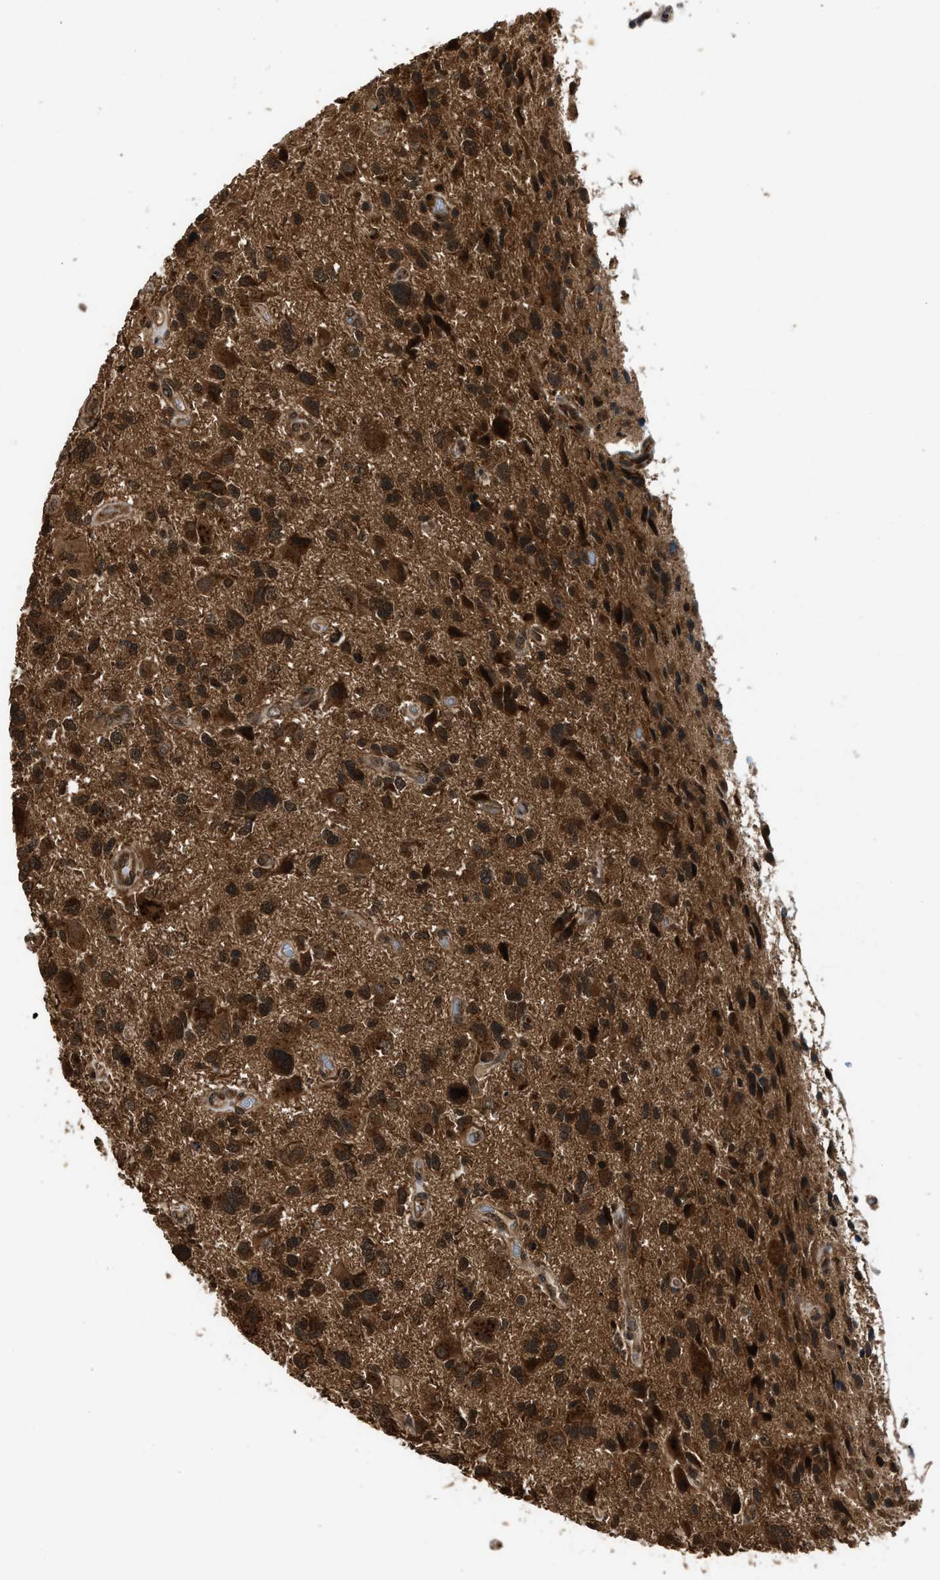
{"staining": {"intensity": "strong", "quantity": ">75%", "location": "cytoplasmic/membranous"}, "tissue": "glioma", "cell_type": "Tumor cells", "image_type": "cancer", "snomed": [{"axis": "morphology", "description": "Glioma, malignant, High grade"}, {"axis": "topography", "description": "Brain"}], "caption": "Immunohistochemistry (IHC) of malignant high-grade glioma displays high levels of strong cytoplasmic/membranous staining in about >75% of tumor cells. The staining was performed using DAB (3,3'-diaminobenzidine), with brown indicating positive protein expression. Nuclei are stained blue with hematoxylin.", "gene": "RPS6KB1", "patient": {"sex": "male", "age": 33}}